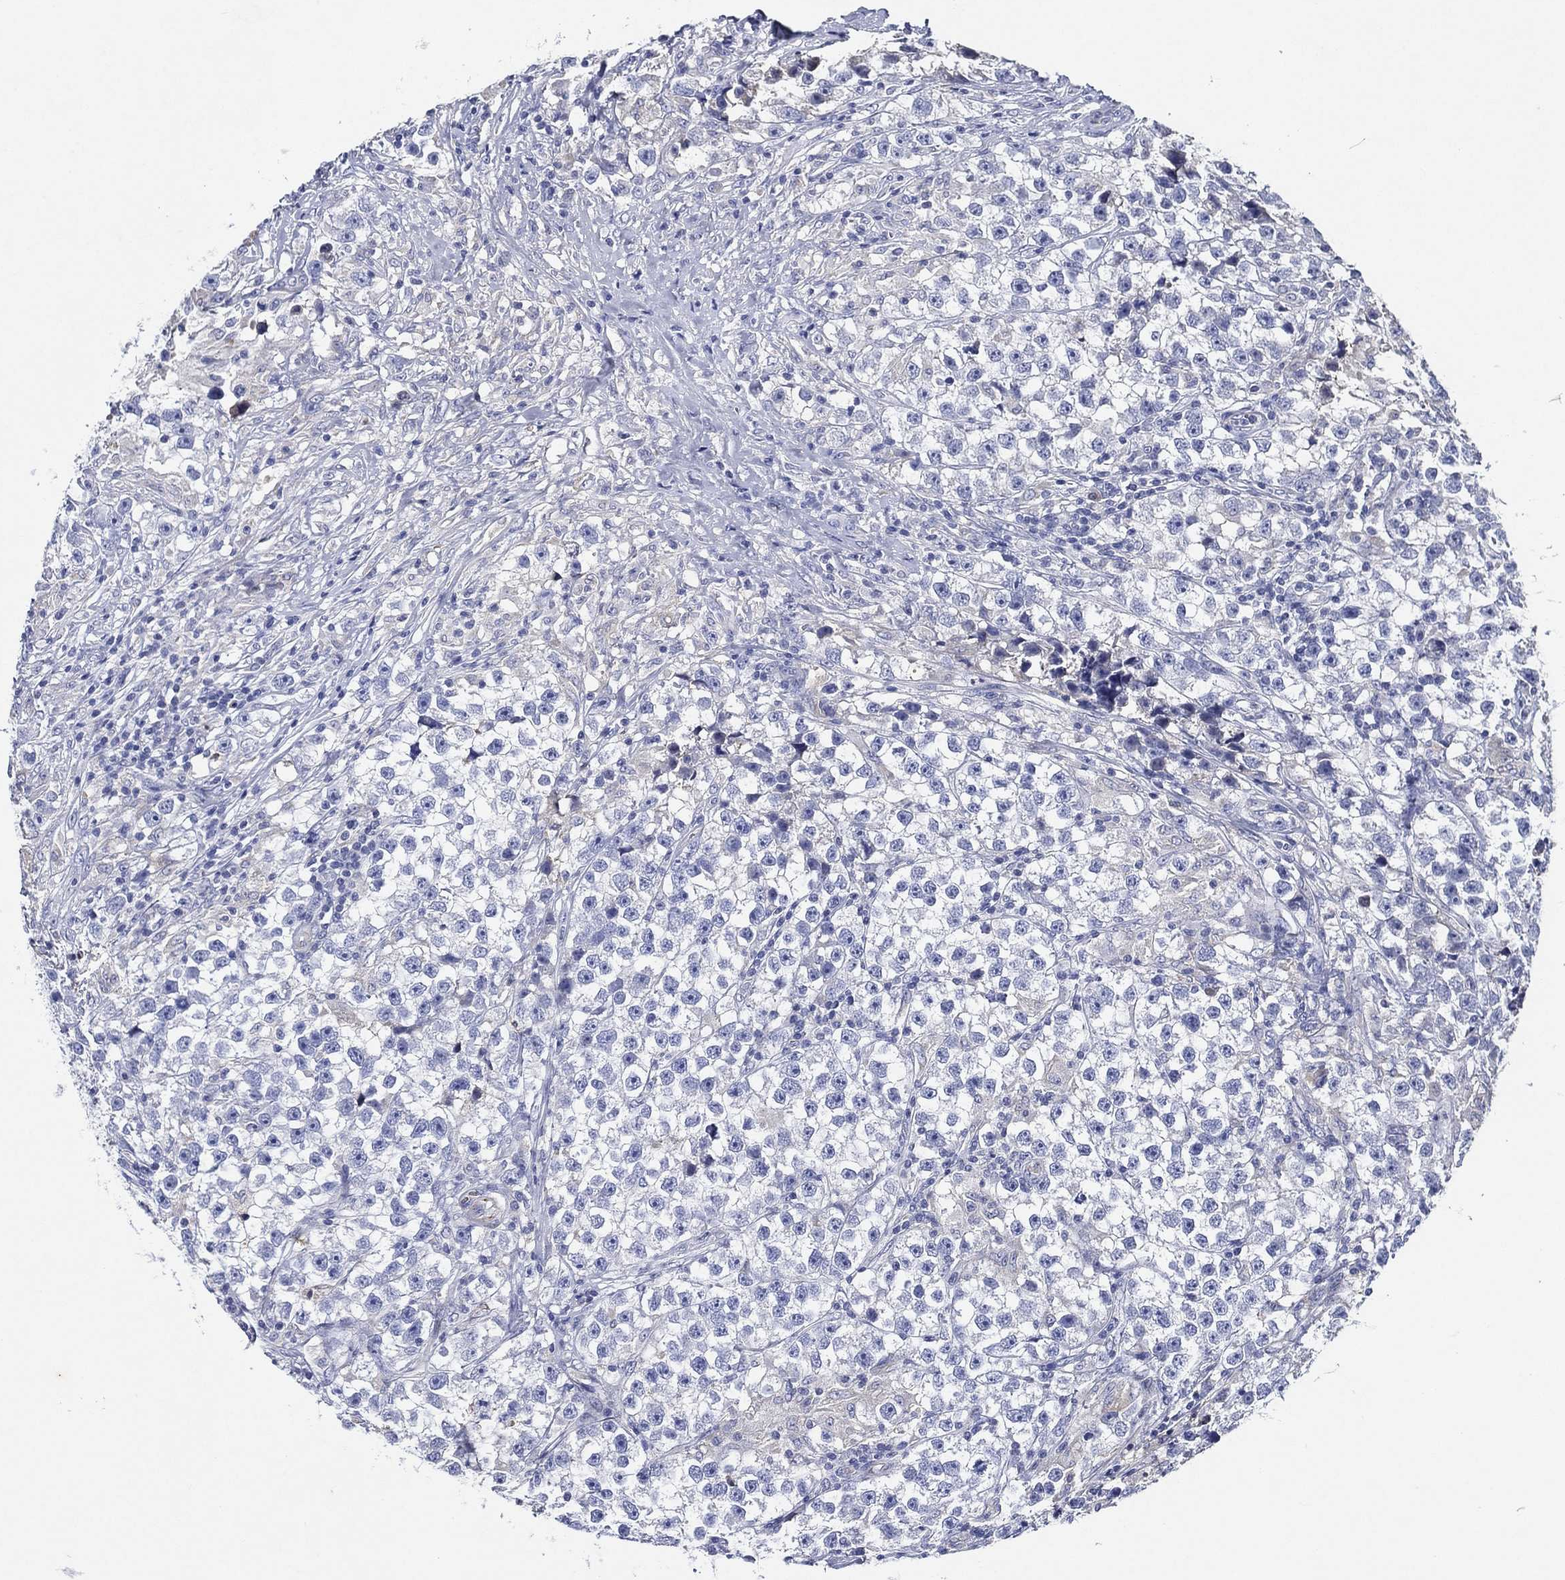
{"staining": {"intensity": "negative", "quantity": "none", "location": "none"}, "tissue": "testis cancer", "cell_type": "Tumor cells", "image_type": "cancer", "snomed": [{"axis": "morphology", "description": "Seminoma, NOS"}, {"axis": "topography", "description": "Testis"}], "caption": "Immunohistochemistry histopathology image of testis cancer stained for a protein (brown), which shows no positivity in tumor cells. (DAB (3,3'-diaminobenzidine) IHC visualized using brightfield microscopy, high magnification).", "gene": "TMPRSS11D", "patient": {"sex": "male", "age": 46}}